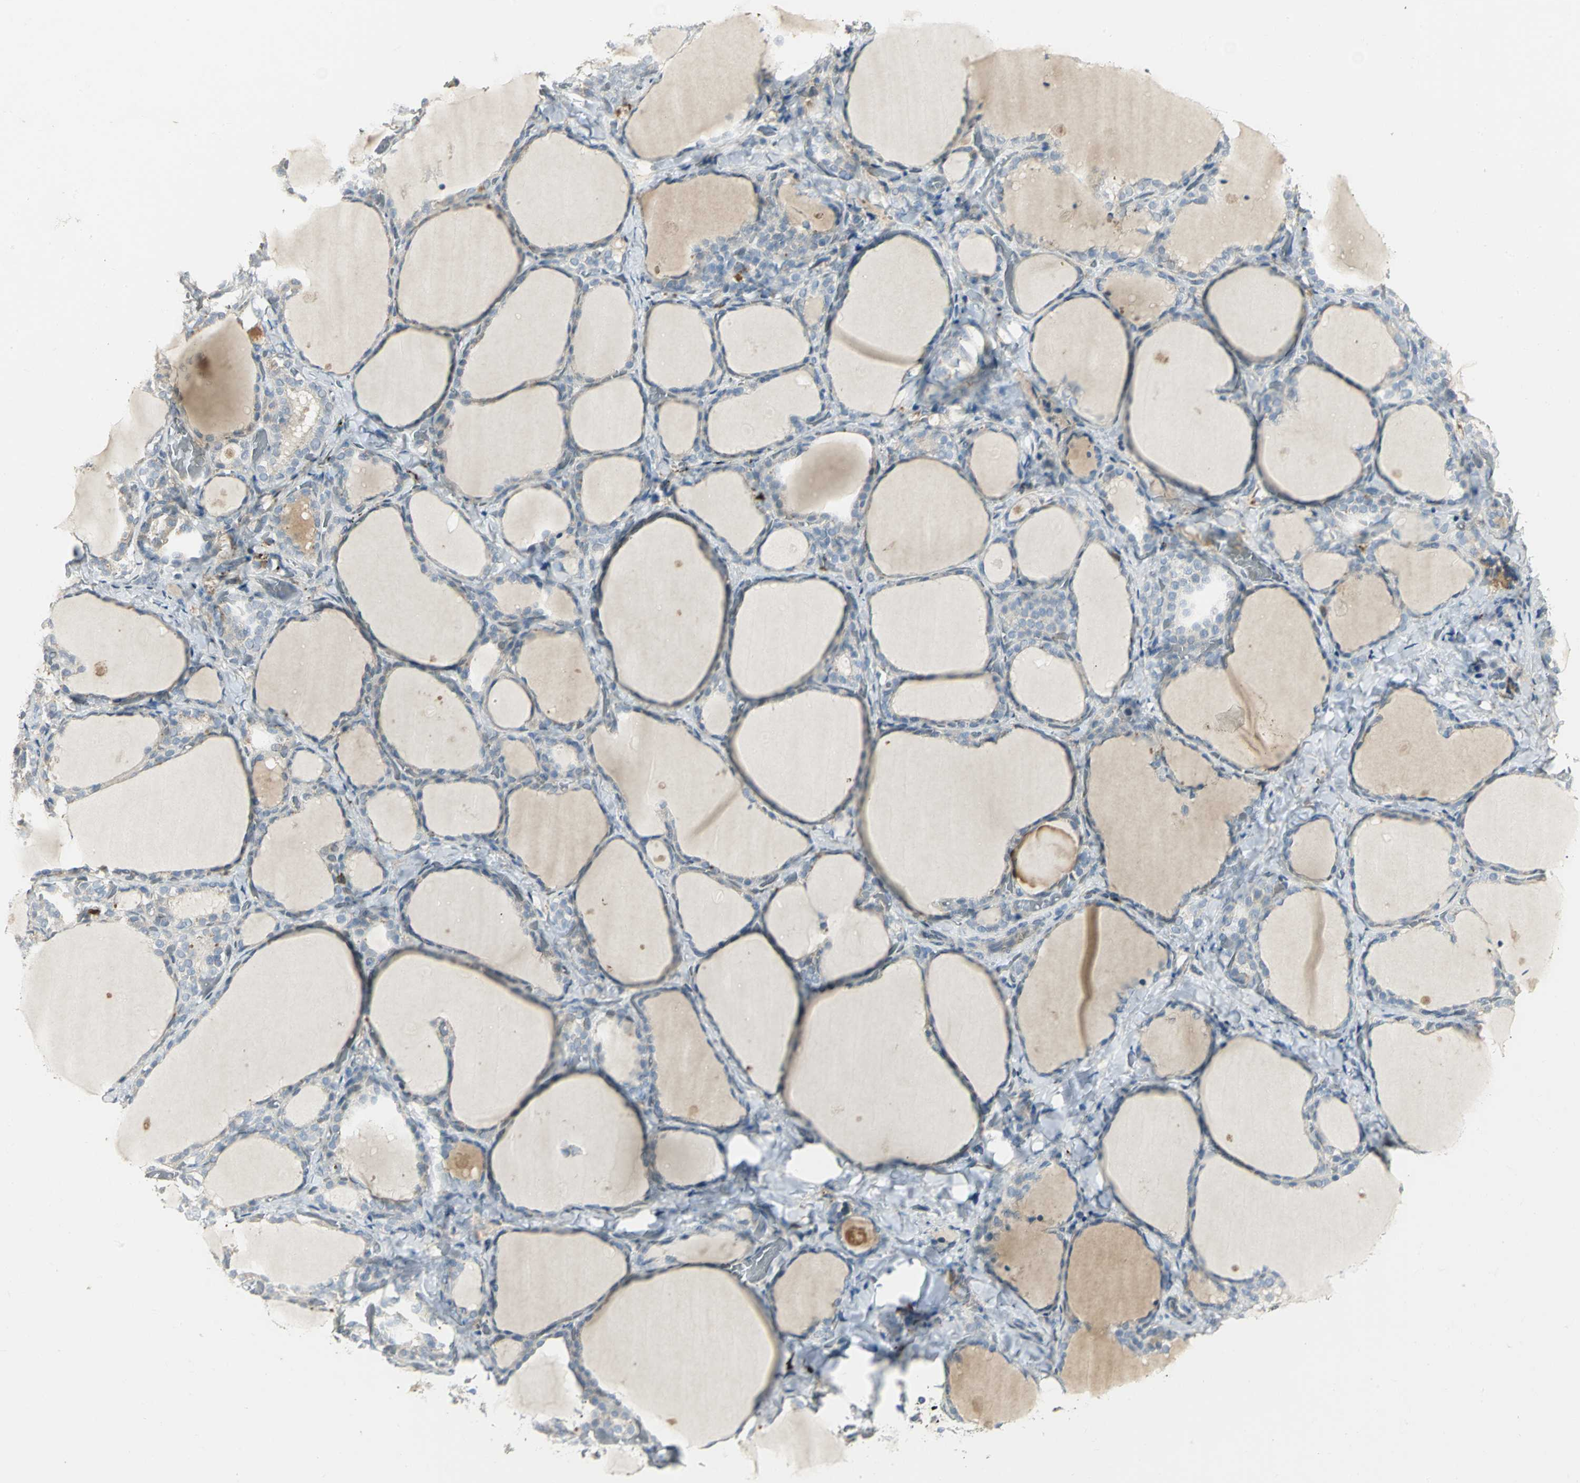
{"staining": {"intensity": "weak", "quantity": "<25%", "location": "cytoplasmic/membranous"}, "tissue": "thyroid gland", "cell_type": "Glandular cells", "image_type": "normal", "snomed": [{"axis": "morphology", "description": "Normal tissue, NOS"}, {"axis": "morphology", "description": "Papillary adenocarcinoma, NOS"}, {"axis": "topography", "description": "Thyroid gland"}], "caption": "Thyroid gland was stained to show a protein in brown. There is no significant staining in glandular cells. (DAB immunohistochemistry visualized using brightfield microscopy, high magnification).", "gene": "PROC", "patient": {"sex": "female", "age": 30}}